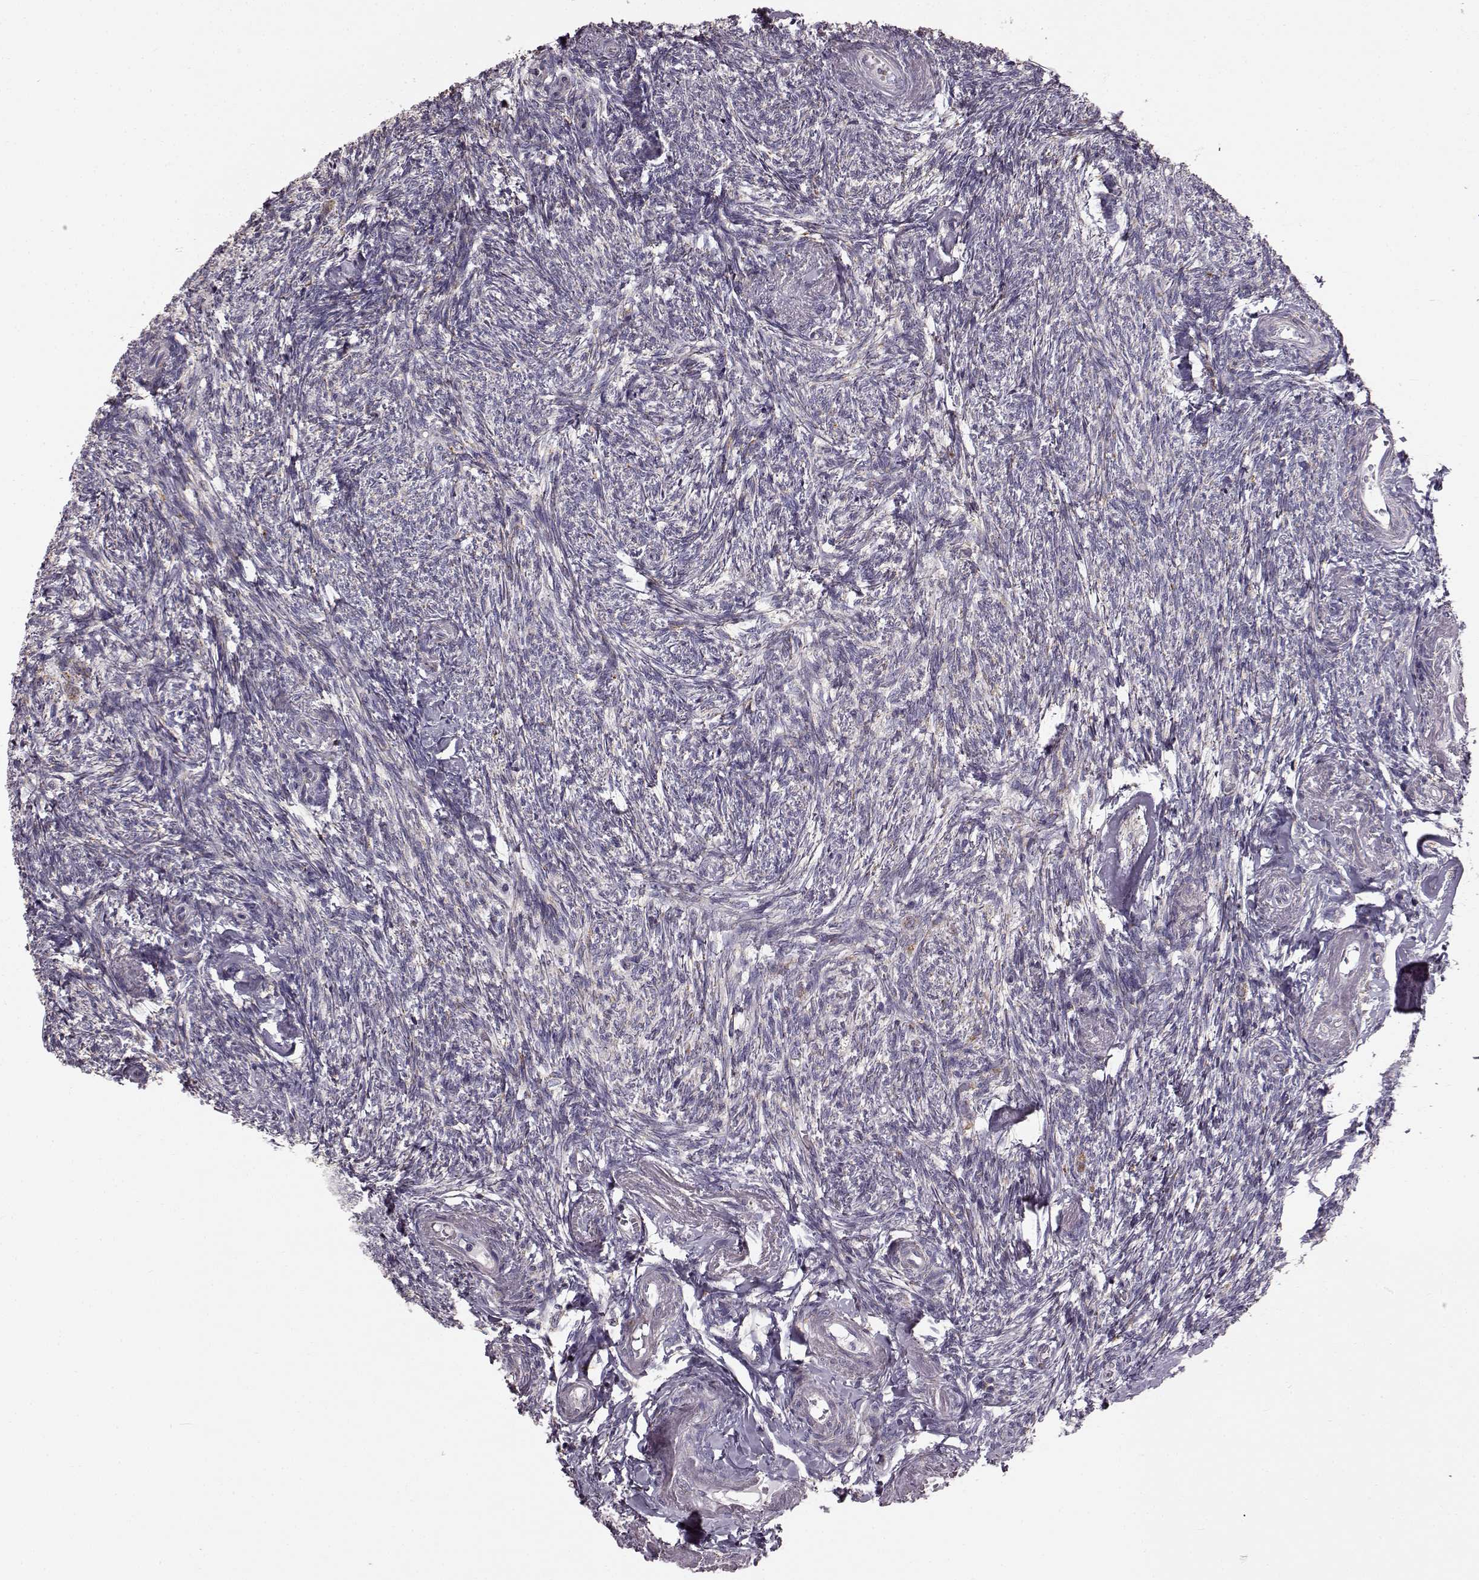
{"staining": {"intensity": "weak", "quantity": ">75%", "location": "cytoplasmic/membranous"}, "tissue": "ovary", "cell_type": "Follicle cells", "image_type": "normal", "snomed": [{"axis": "morphology", "description": "Normal tissue, NOS"}, {"axis": "topography", "description": "Ovary"}], "caption": "The immunohistochemical stain highlights weak cytoplasmic/membranous expression in follicle cells of unremarkable ovary. The staining is performed using DAB brown chromogen to label protein expression. The nuclei are counter-stained blue using hematoxylin.", "gene": "FAM8A1", "patient": {"sex": "female", "age": 72}}